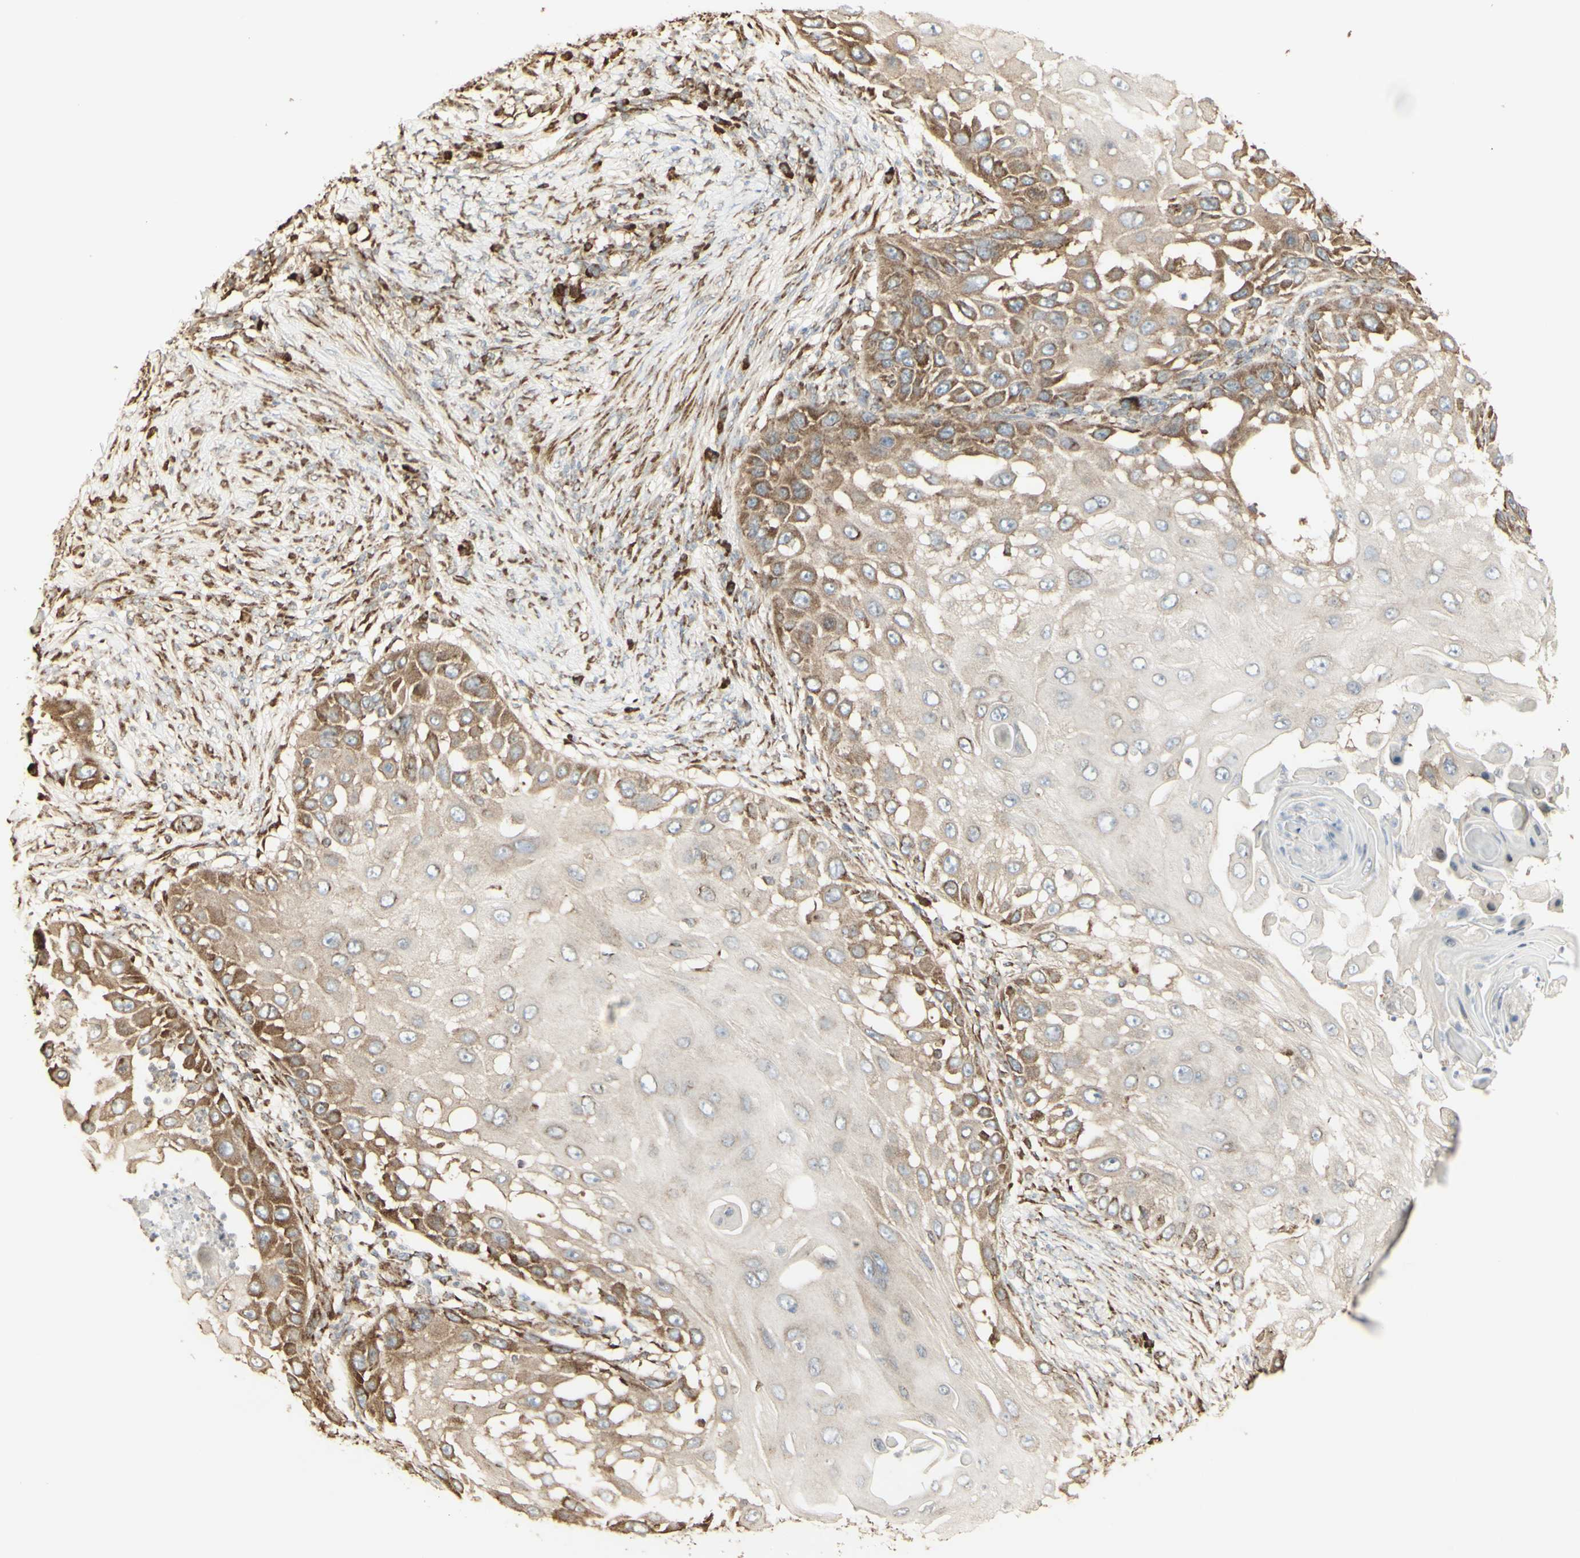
{"staining": {"intensity": "moderate", "quantity": ">75%", "location": "cytoplasmic/membranous"}, "tissue": "skin cancer", "cell_type": "Tumor cells", "image_type": "cancer", "snomed": [{"axis": "morphology", "description": "Squamous cell carcinoma, NOS"}, {"axis": "topography", "description": "Skin"}], "caption": "Human skin cancer stained with a brown dye reveals moderate cytoplasmic/membranous positive expression in about >75% of tumor cells.", "gene": "EEF1B2", "patient": {"sex": "female", "age": 44}}